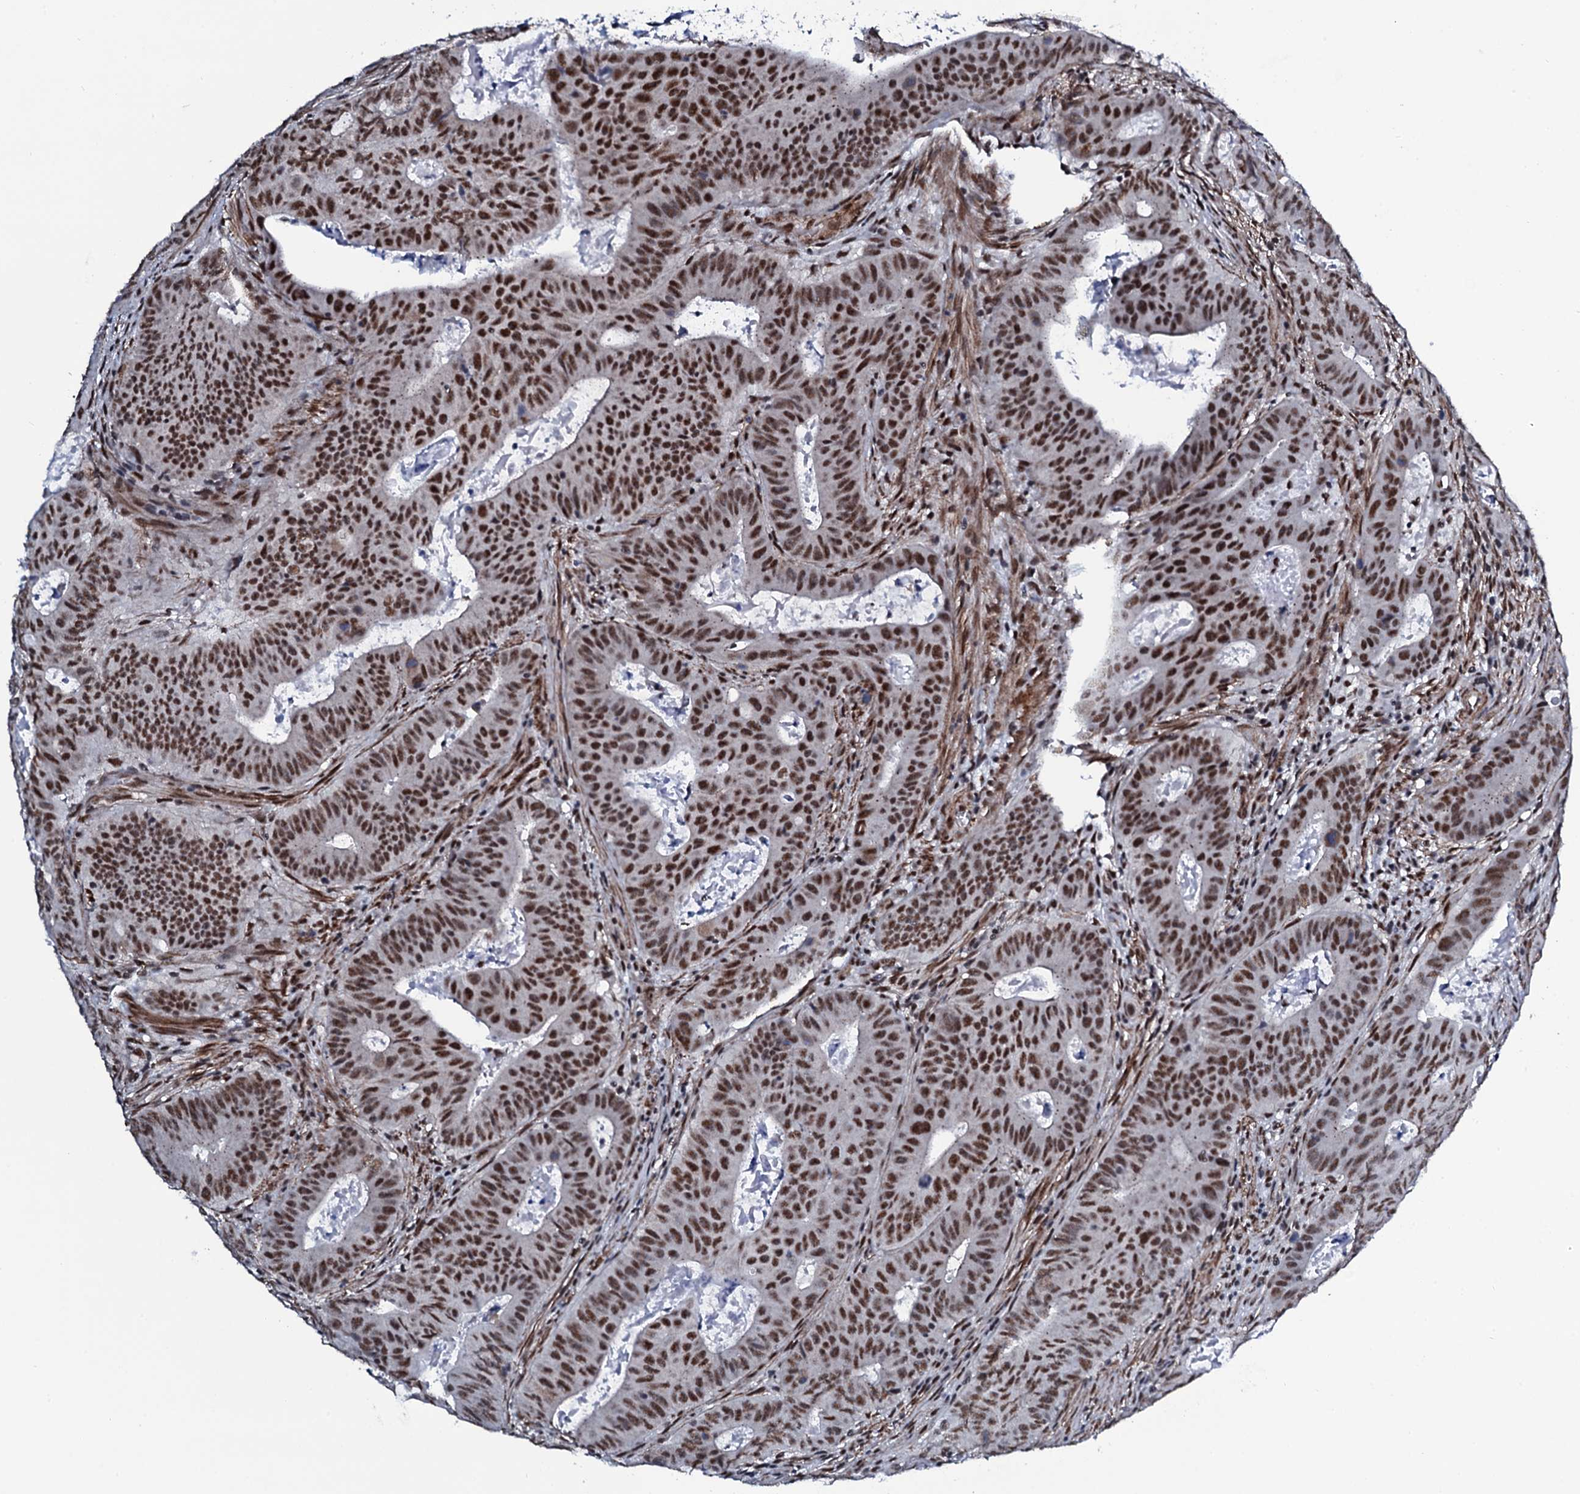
{"staining": {"intensity": "strong", "quantity": ">75%", "location": "nuclear"}, "tissue": "colorectal cancer", "cell_type": "Tumor cells", "image_type": "cancer", "snomed": [{"axis": "morphology", "description": "Adenocarcinoma, NOS"}, {"axis": "topography", "description": "Rectum"}], "caption": "Adenocarcinoma (colorectal) was stained to show a protein in brown. There is high levels of strong nuclear staining in about >75% of tumor cells.", "gene": "CWC15", "patient": {"sex": "female", "age": 75}}